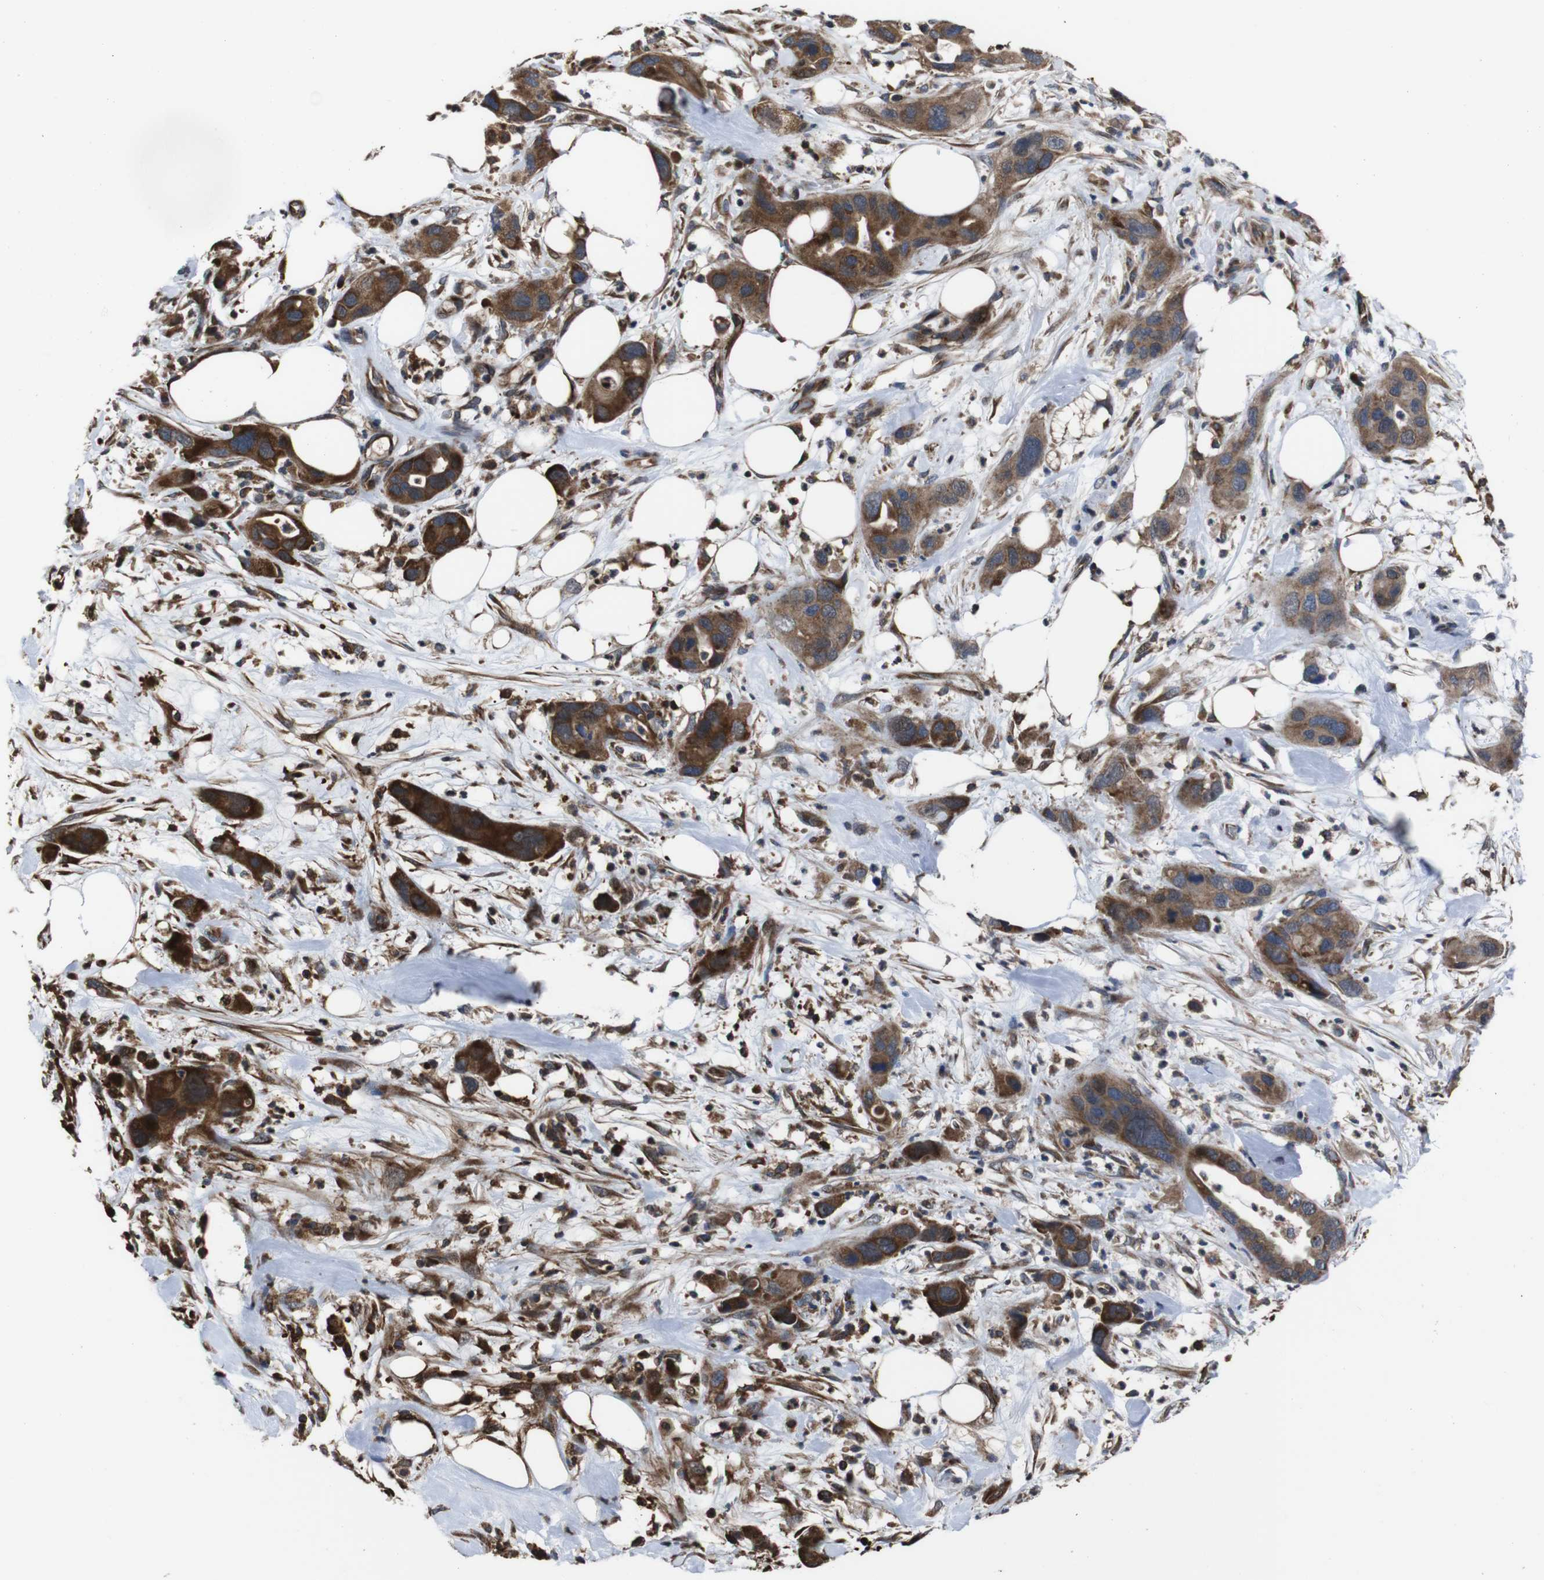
{"staining": {"intensity": "moderate", "quantity": ">75%", "location": "cytoplasmic/membranous"}, "tissue": "pancreatic cancer", "cell_type": "Tumor cells", "image_type": "cancer", "snomed": [{"axis": "morphology", "description": "Adenocarcinoma, NOS"}, {"axis": "topography", "description": "Pancreas"}], "caption": "Protein staining by IHC demonstrates moderate cytoplasmic/membranous expression in approximately >75% of tumor cells in pancreatic cancer.", "gene": "SNN", "patient": {"sex": "female", "age": 71}}